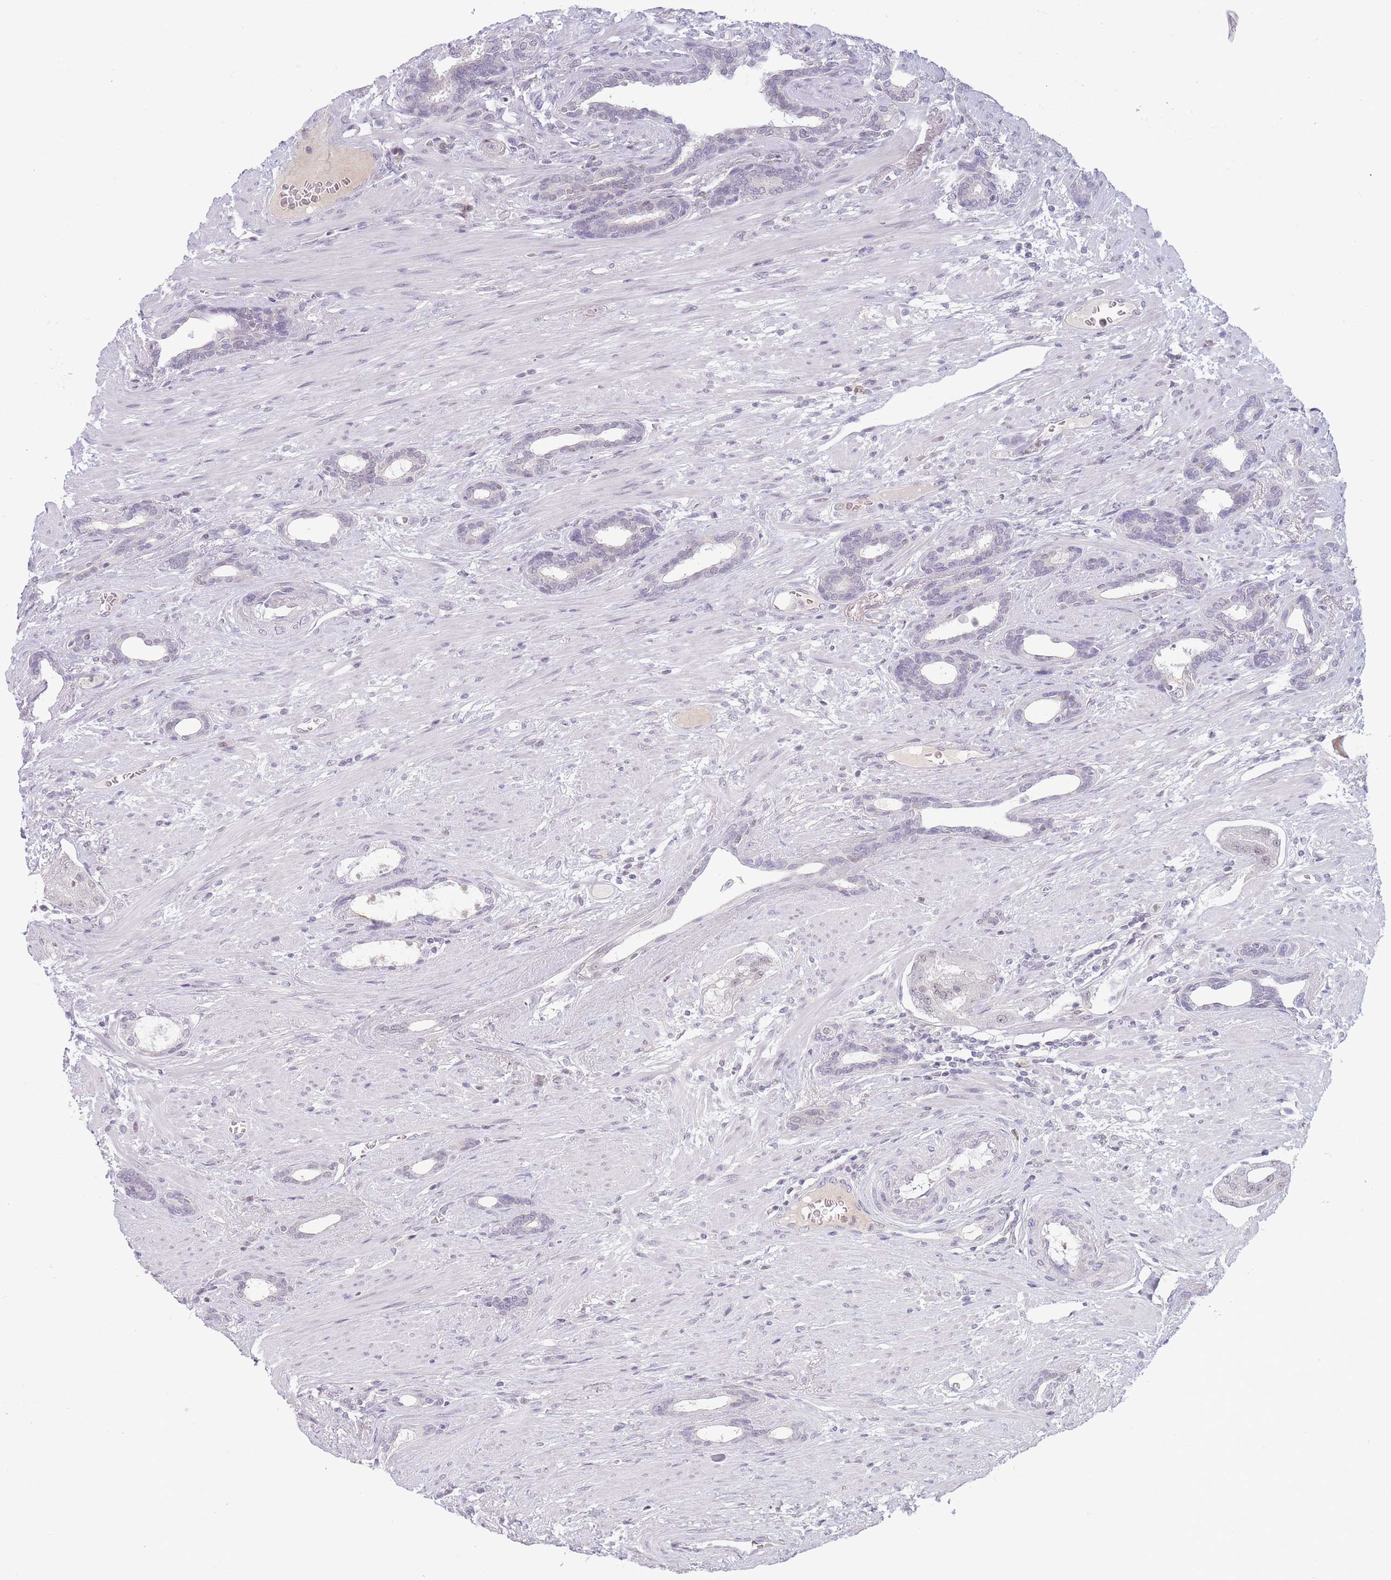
{"staining": {"intensity": "weak", "quantity": "<25%", "location": "nuclear"}, "tissue": "prostate cancer", "cell_type": "Tumor cells", "image_type": "cancer", "snomed": [{"axis": "morphology", "description": "Adenocarcinoma, High grade"}, {"axis": "topography", "description": "Prostate"}], "caption": "Immunohistochemistry image of neoplastic tissue: human prostate high-grade adenocarcinoma stained with DAB (3,3'-diaminobenzidine) reveals no significant protein positivity in tumor cells.", "gene": "ARID3B", "patient": {"sex": "male", "age": 69}}